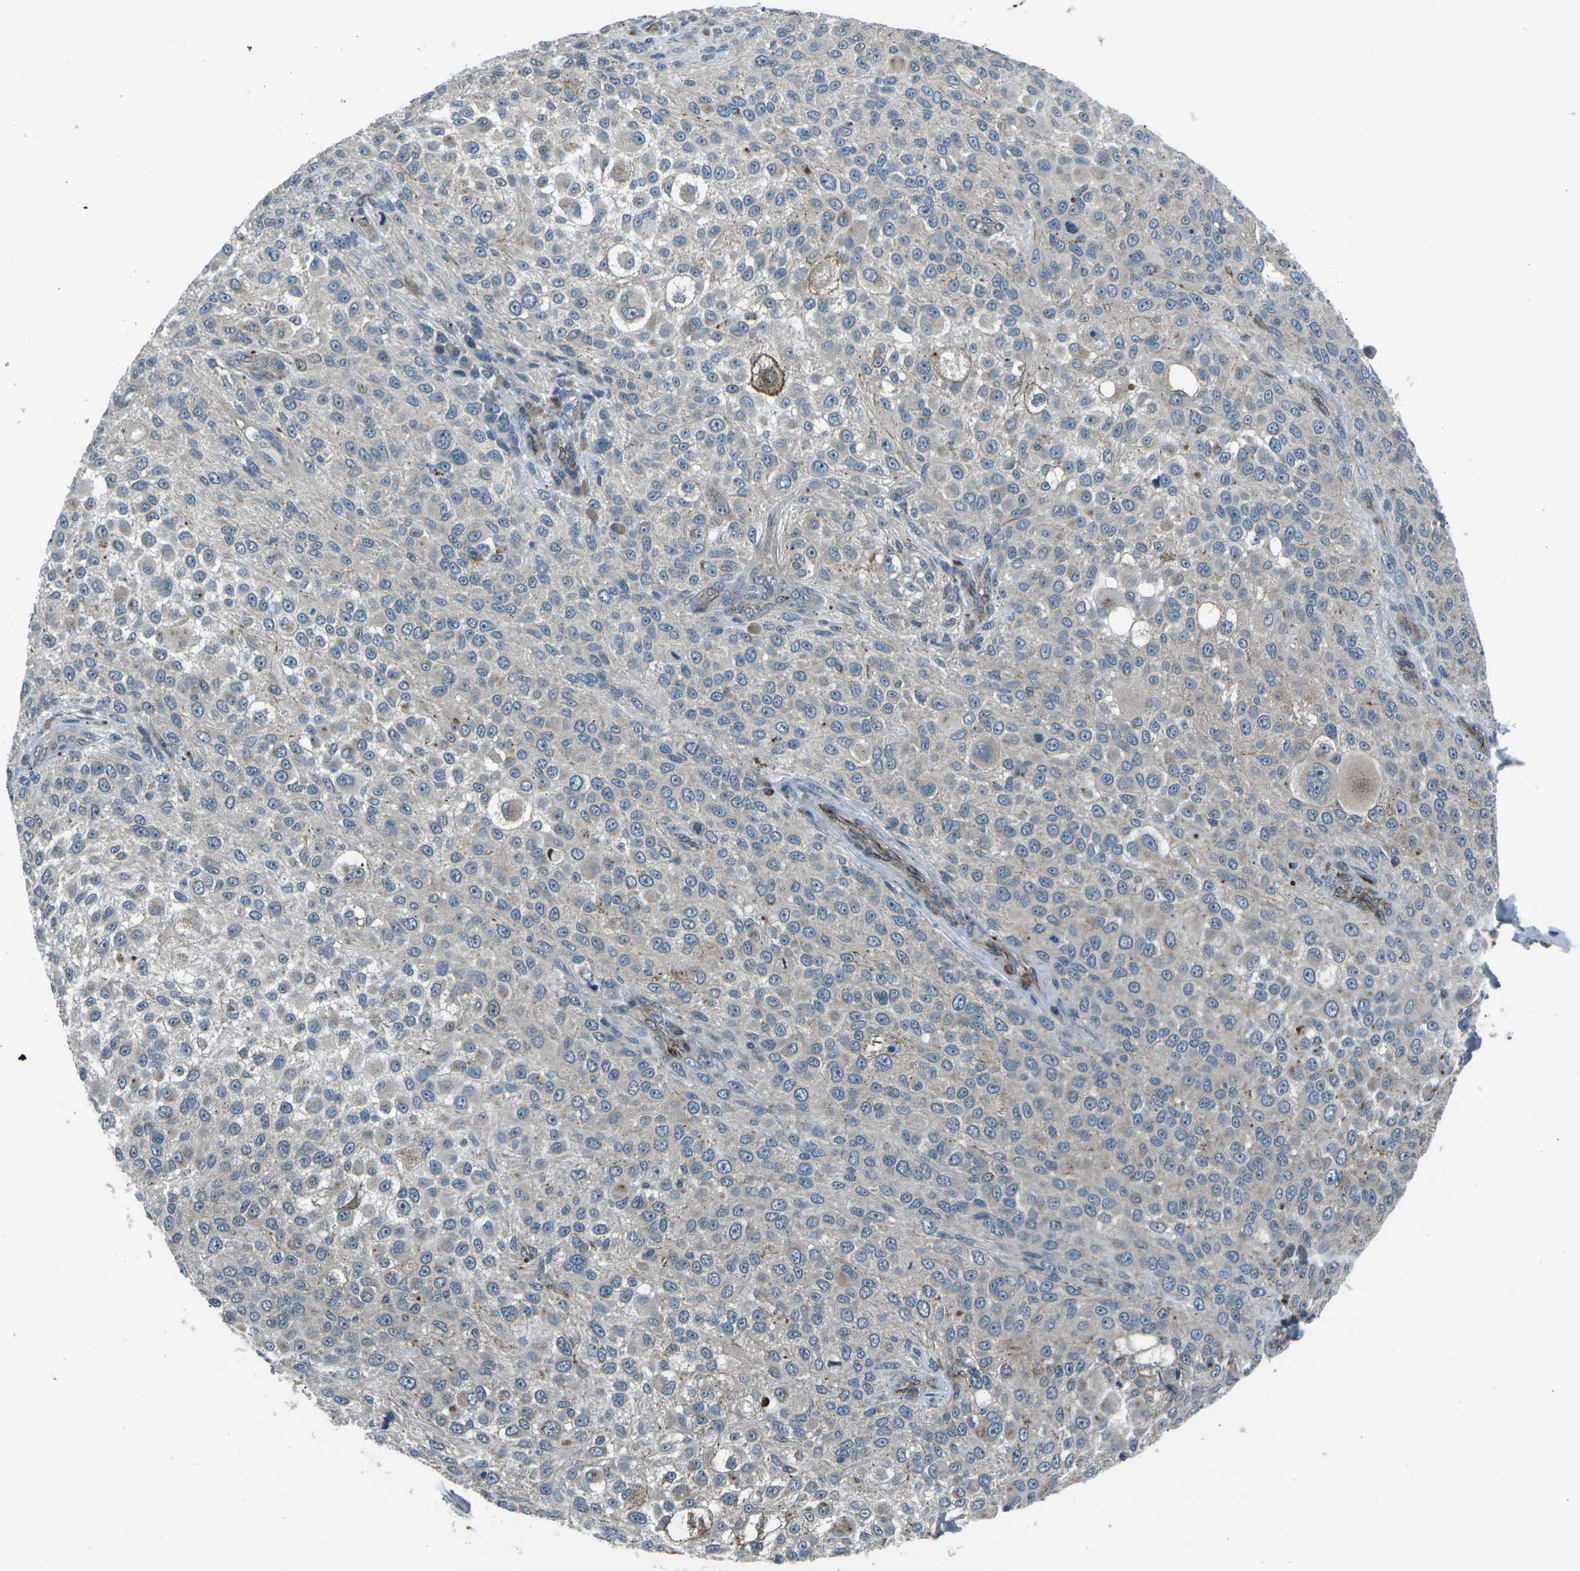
{"staining": {"intensity": "weak", "quantity": "<25%", "location": "cytoplasmic/membranous"}, "tissue": "melanoma", "cell_type": "Tumor cells", "image_type": "cancer", "snomed": [{"axis": "morphology", "description": "Necrosis, NOS"}, {"axis": "morphology", "description": "Malignant melanoma, NOS"}, {"axis": "topography", "description": "Skin"}], "caption": "An image of malignant melanoma stained for a protein reveals no brown staining in tumor cells.", "gene": "AFAP1", "patient": {"sex": "female", "age": 87}}